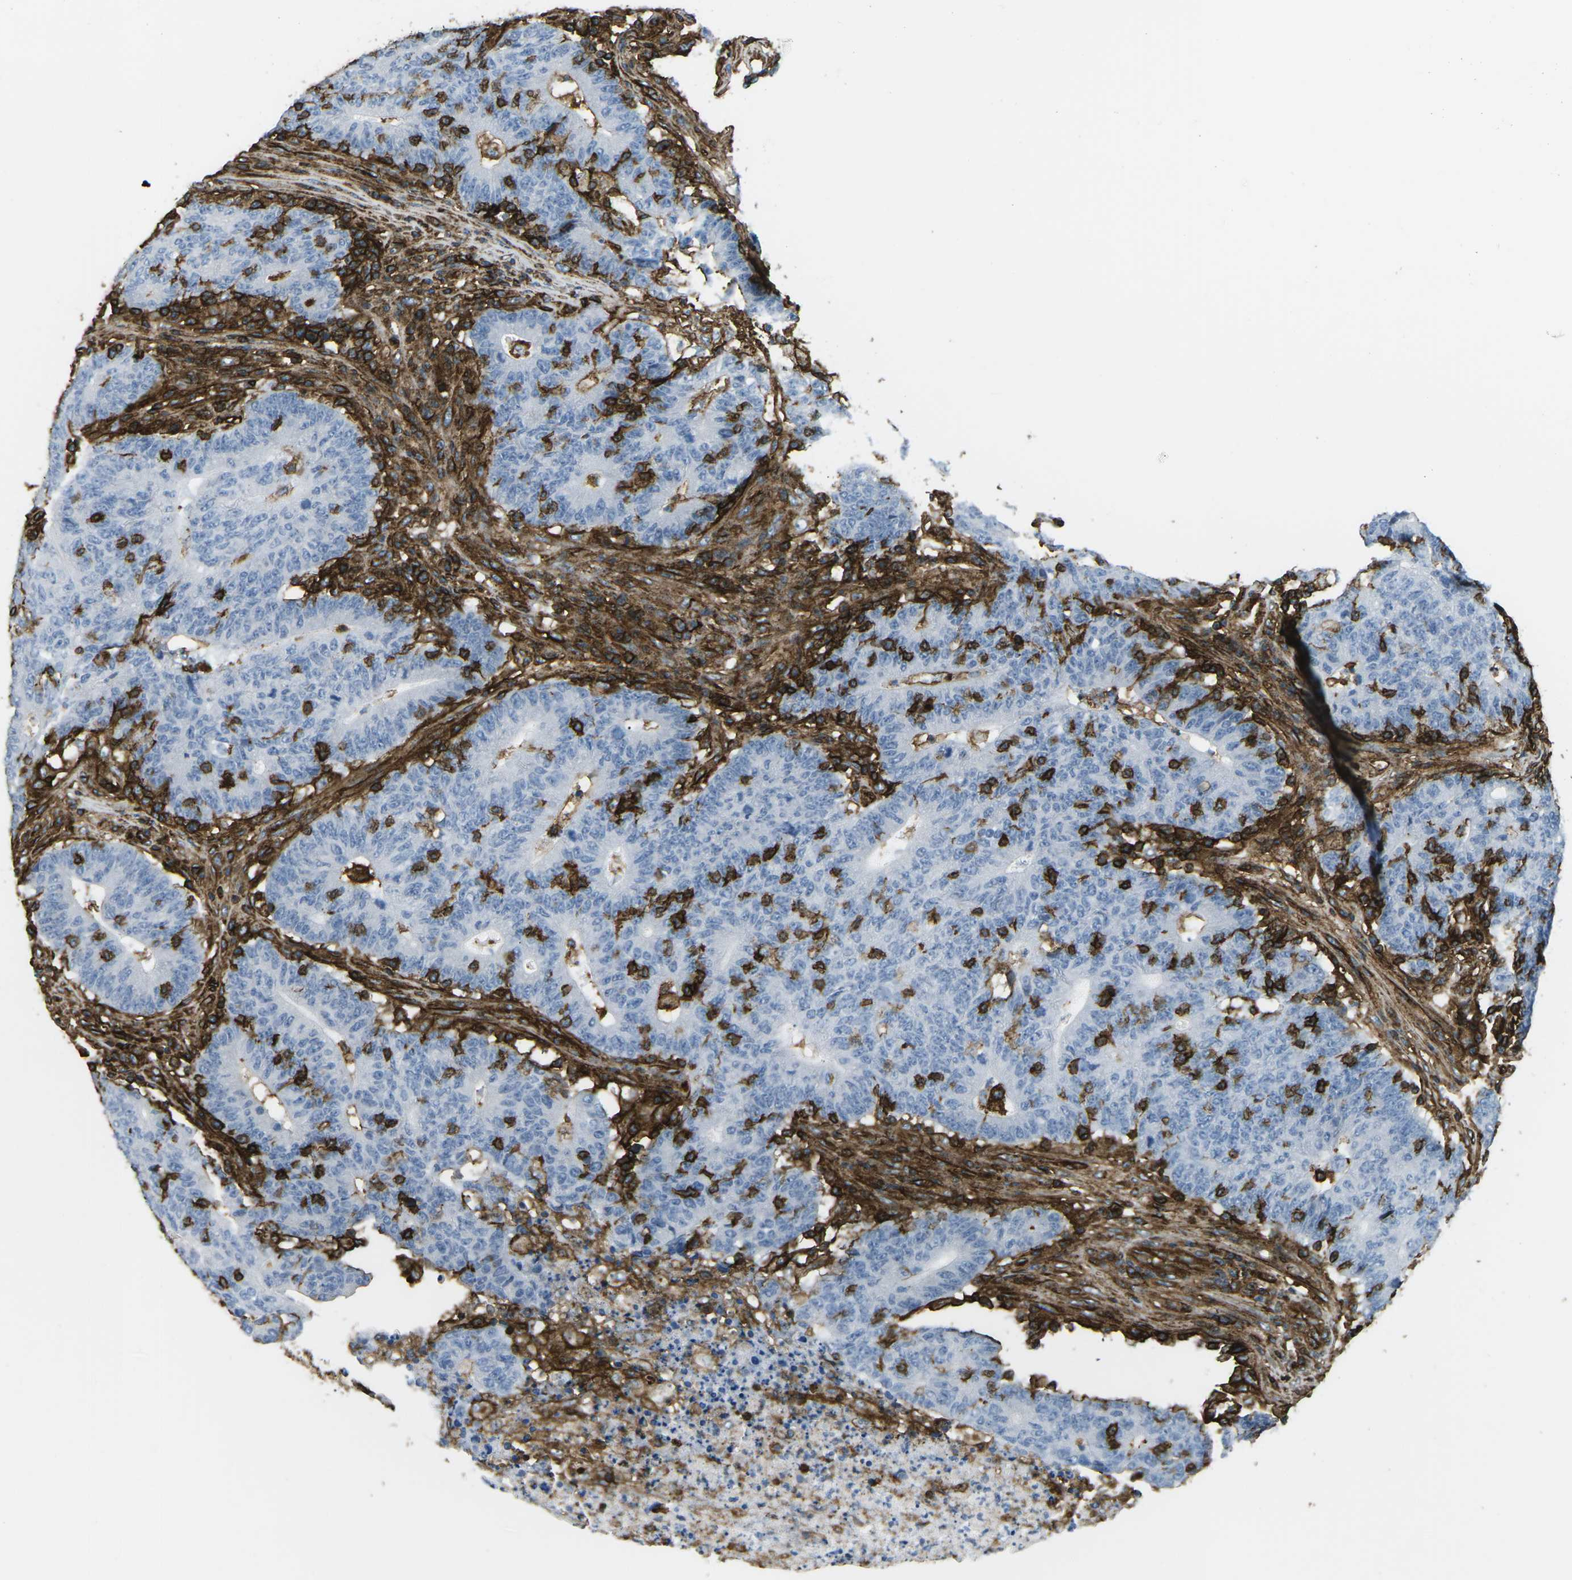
{"staining": {"intensity": "negative", "quantity": "none", "location": "none"}, "tissue": "colorectal cancer", "cell_type": "Tumor cells", "image_type": "cancer", "snomed": [{"axis": "morphology", "description": "Normal tissue, NOS"}, {"axis": "morphology", "description": "Adenocarcinoma, NOS"}, {"axis": "topography", "description": "Colon"}], "caption": "There is no significant positivity in tumor cells of colorectal cancer (adenocarcinoma).", "gene": "HLA-B", "patient": {"sex": "female", "age": 75}}